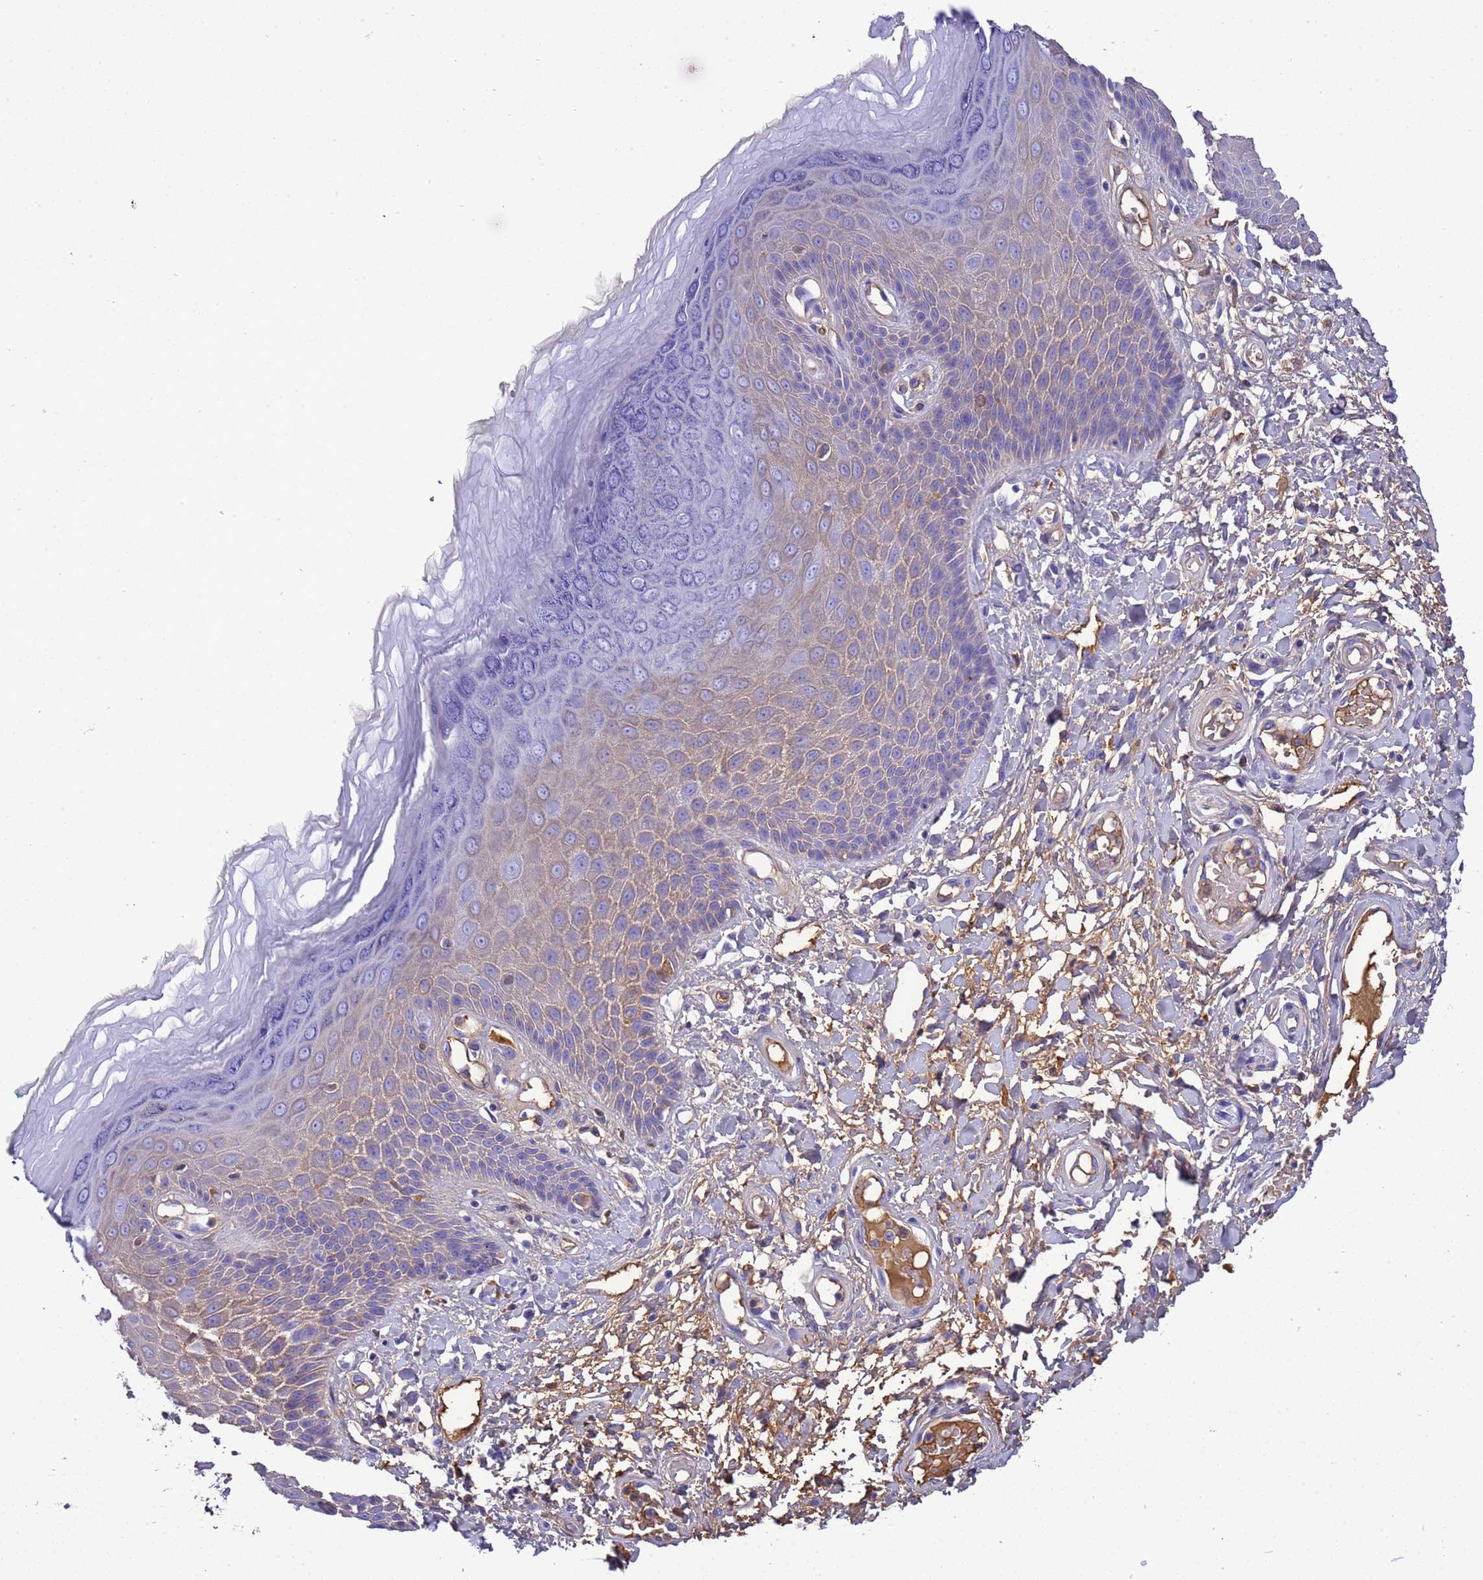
{"staining": {"intensity": "weak", "quantity": "25%-75%", "location": "cytoplasmic/membranous"}, "tissue": "skin", "cell_type": "Epidermal cells", "image_type": "normal", "snomed": [{"axis": "morphology", "description": "Normal tissue, NOS"}, {"axis": "topography", "description": "Anal"}], "caption": "Protein analysis of normal skin exhibits weak cytoplasmic/membranous staining in approximately 25%-75% of epidermal cells.", "gene": "H1", "patient": {"sex": "male", "age": 78}}